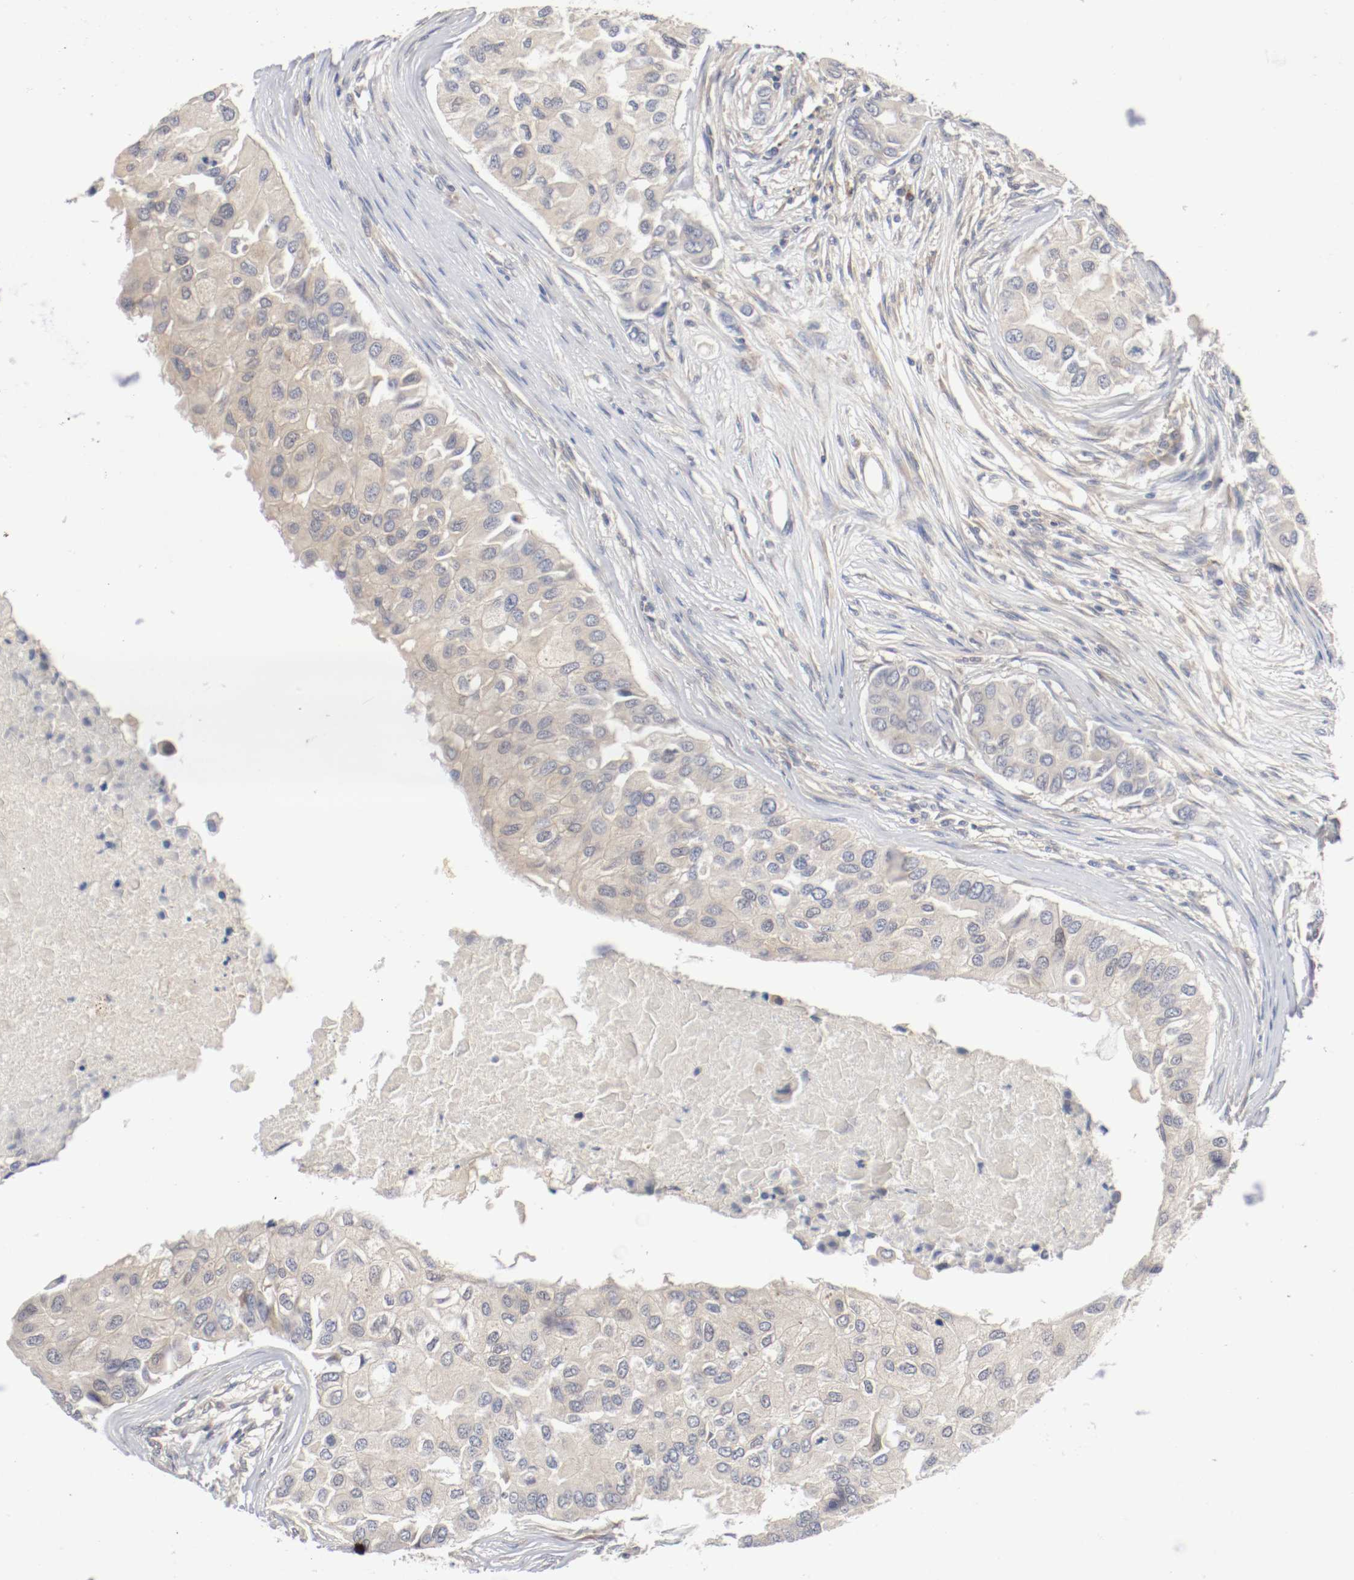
{"staining": {"intensity": "weak", "quantity": "25%-75%", "location": "cytoplasmic/membranous"}, "tissue": "breast cancer", "cell_type": "Tumor cells", "image_type": "cancer", "snomed": [{"axis": "morphology", "description": "Normal tissue, NOS"}, {"axis": "morphology", "description": "Duct carcinoma"}, {"axis": "topography", "description": "Breast"}], "caption": "The micrograph demonstrates staining of breast cancer, revealing weak cytoplasmic/membranous protein staining (brown color) within tumor cells. The staining is performed using DAB brown chromogen to label protein expression. The nuclei are counter-stained blue using hematoxylin.", "gene": "REN", "patient": {"sex": "female", "age": 49}}